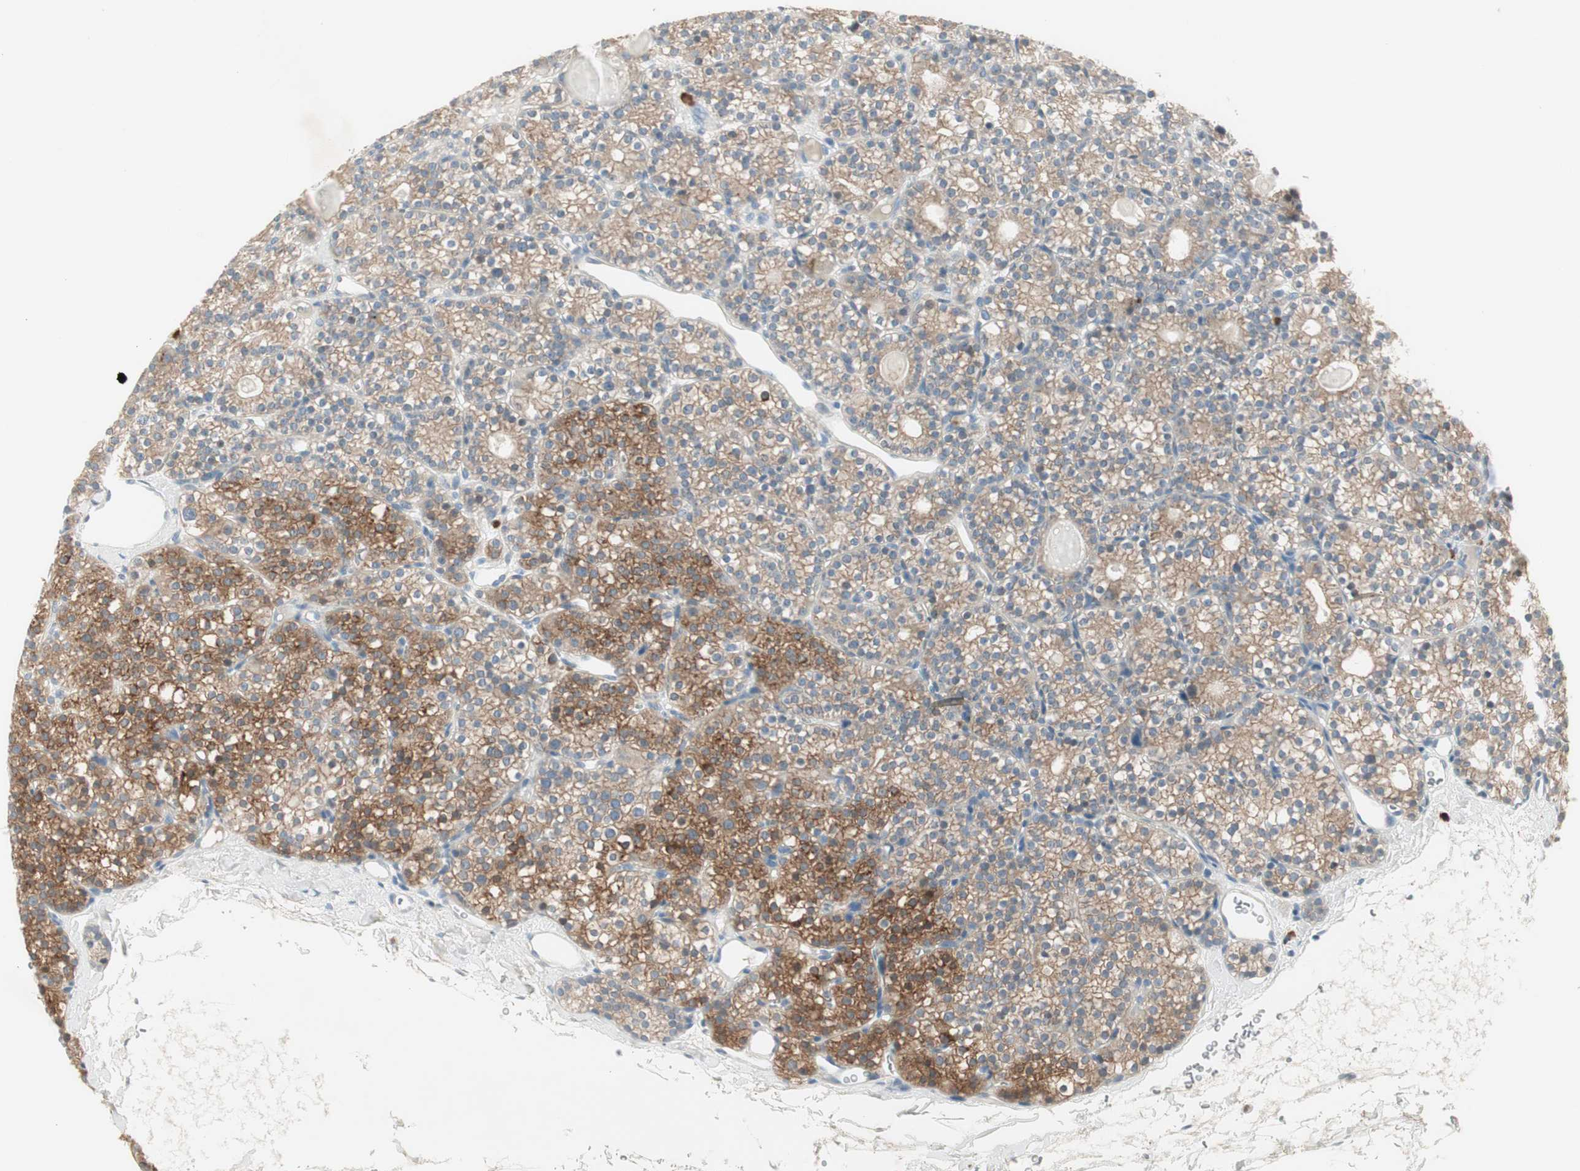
{"staining": {"intensity": "moderate", "quantity": ">75%", "location": "cytoplasmic/membranous"}, "tissue": "parathyroid gland", "cell_type": "Glandular cells", "image_type": "normal", "snomed": [{"axis": "morphology", "description": "Normal tissue, NOS"}, {"axis": "topography", "description": "Parathyroid gland"}], "caption": "Benign parathyroid gland displays moderate cytoplasmic/membranous positivity in about >75% of glandular cells, visualized by immunohistochemistry.", "gene": "MAPRE3", "patient": {"sex": "female", "age": 64}}